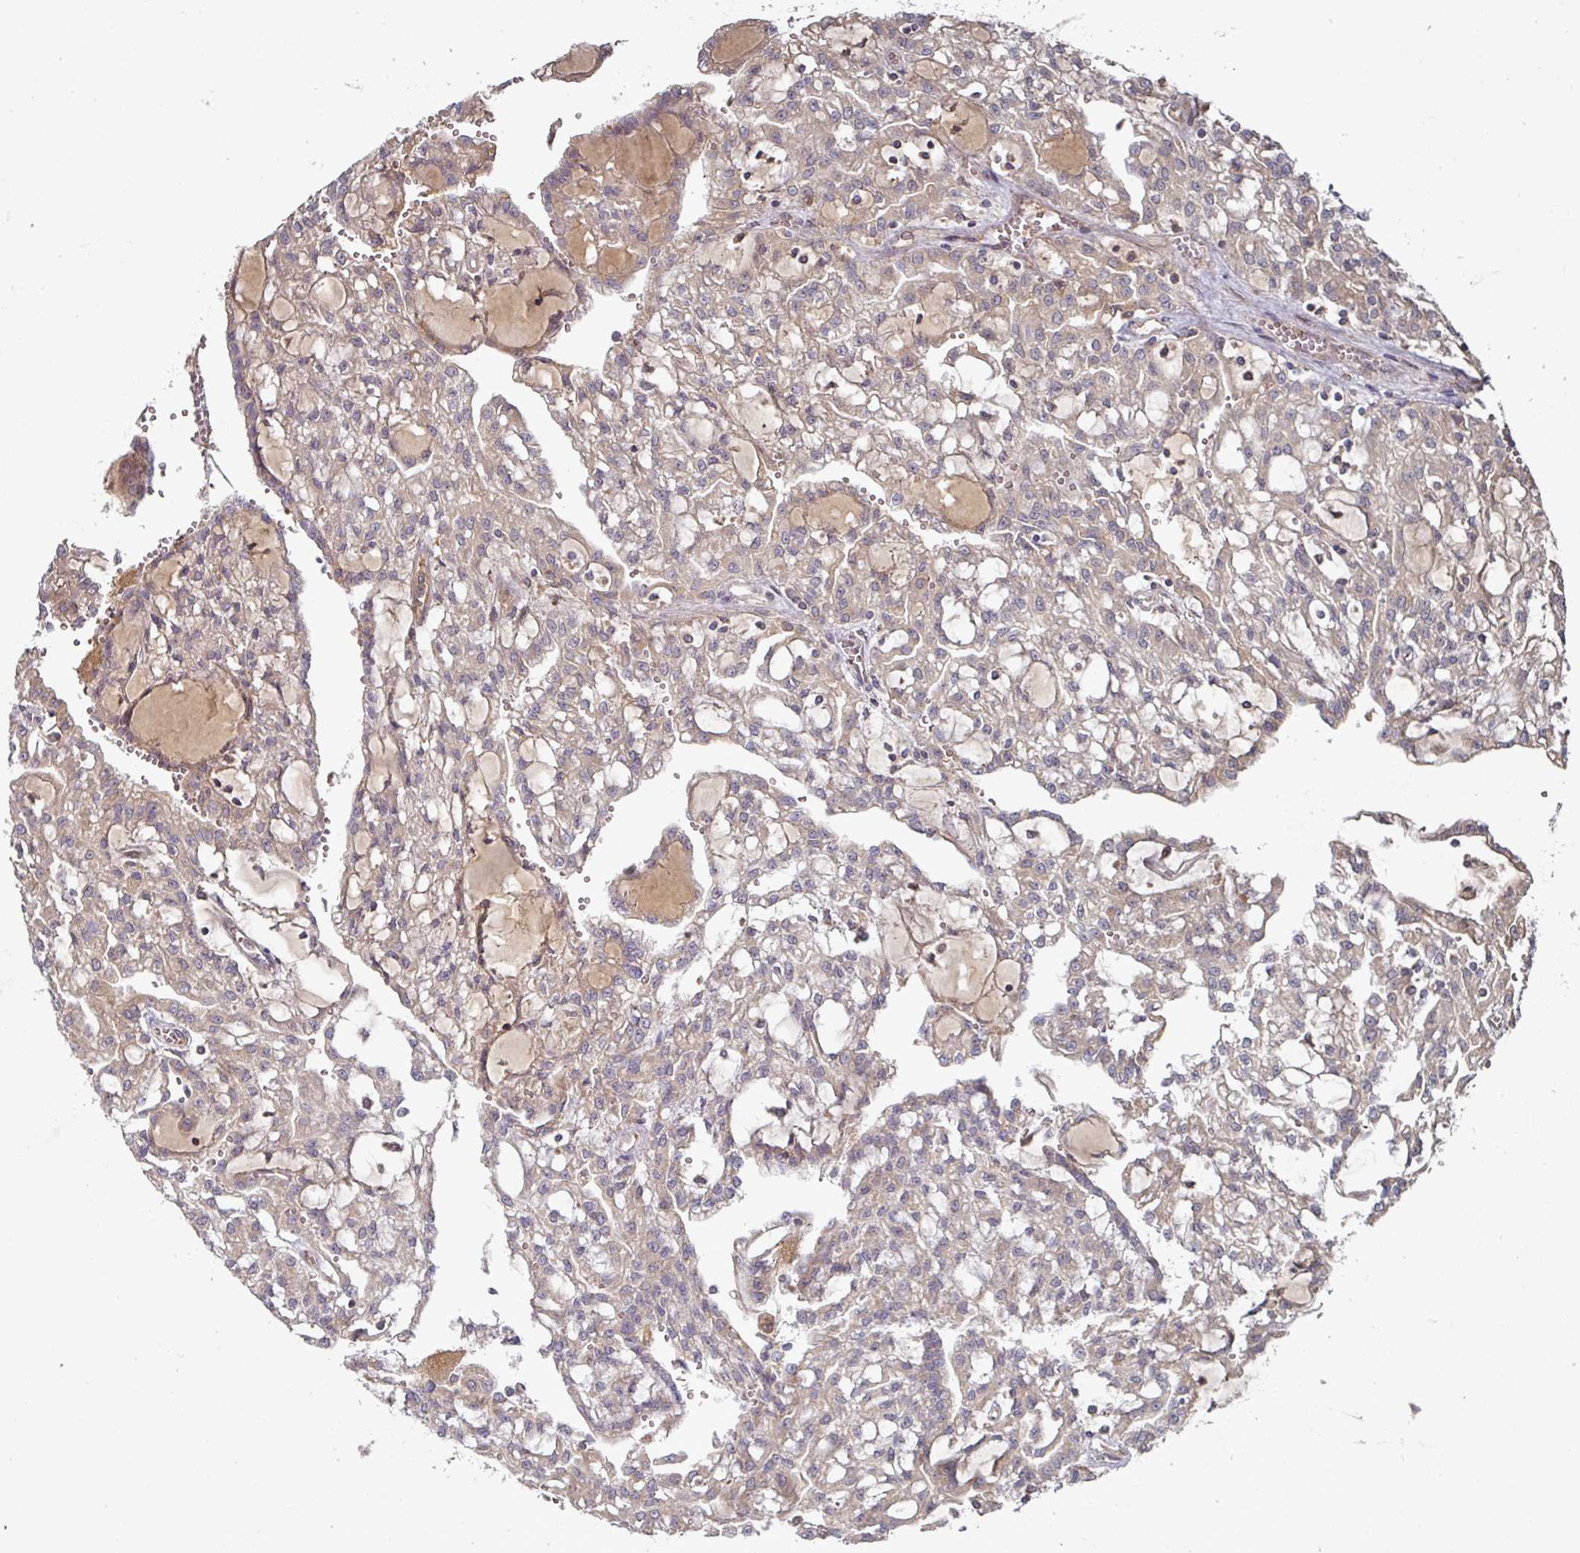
{"staining": {"intensity": "negative", "quantity": "none", "location": "none"}, "tissue": "renal cancer", "cell_type": "Tumor cells", "image_type": "cancer", "snomed": [{"axis": "morphology", "description": "Adenocarcinoma, NOS"}, {"axis": "topography", "description": "Kidney"}], "caption": "High magnification brightfield microscopy of renal adenocarcinoma stained with DAB (brown) and counterstained with hematoxylin (blue): tumor cells show no significant positivity.", "gene": "CEP95", "patient": {"sex": "male", "age": 63}}